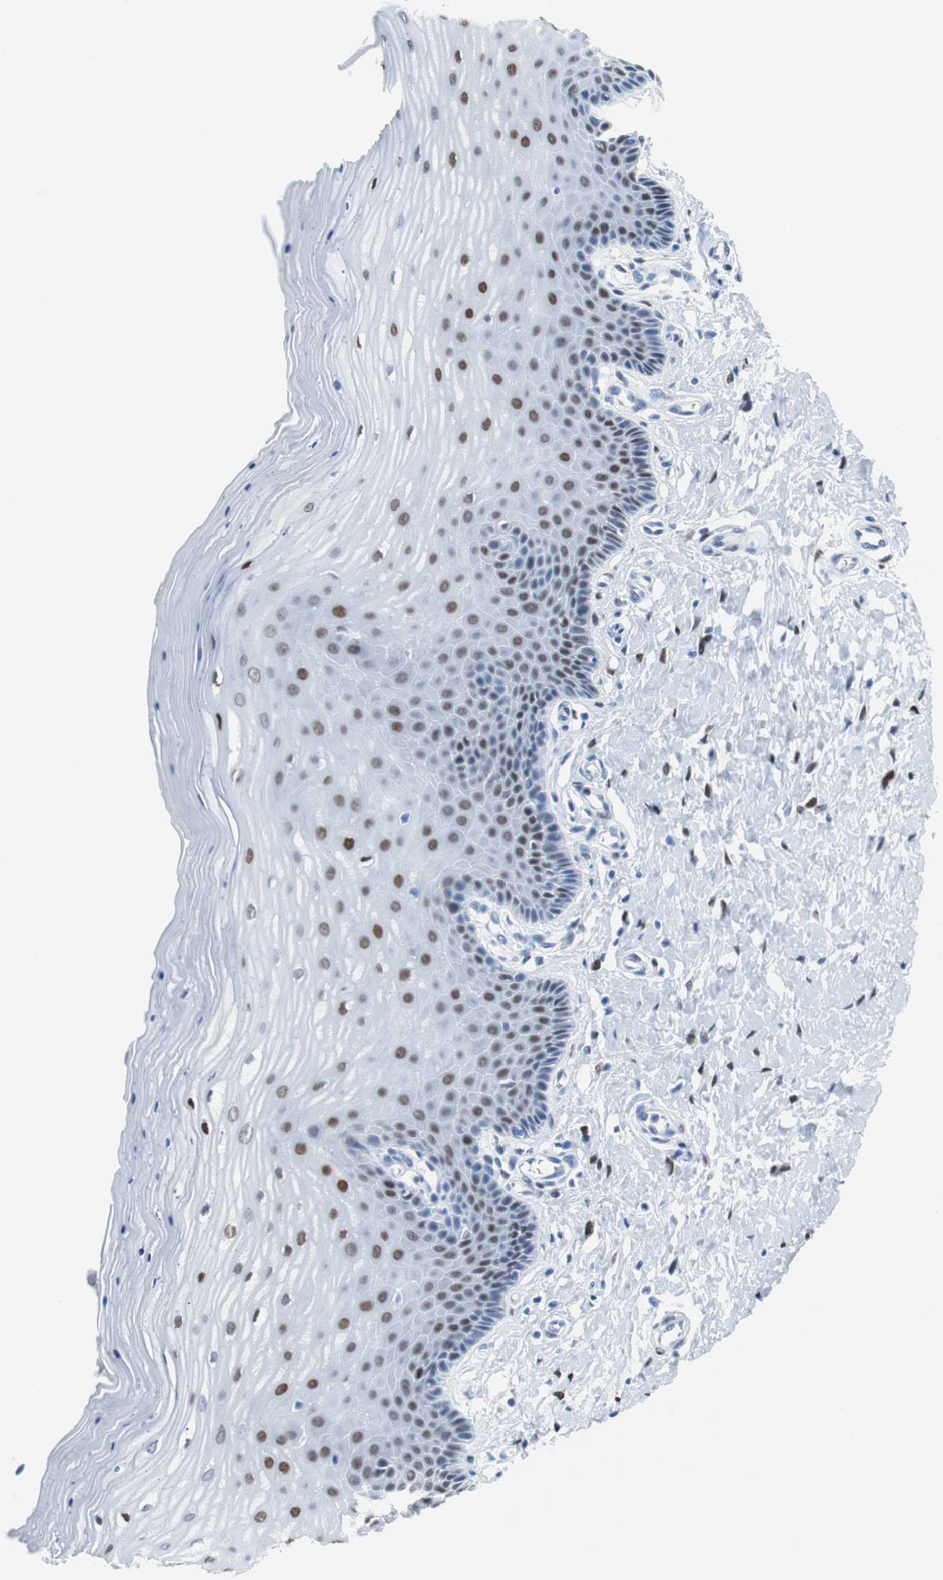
{"staining": {"intensity": "negative", "quantity": "none", "location": "none"}, "tissue": "cervix", "cell_type": "Glandular cells", "image_type": "normal", "snomed": [{"axis": "morphology", "description": "Normal tissue, NOS"}, {"axis": "topography", "description": "Cervix"}], "caption": "DAB (3,3'-diaminobenzidine) immunohistochemical staining of normal human cervix reveals no significant staining in glandular cells.", "gene": "JUN", "patient": {"sex": "female", "age": 55}}